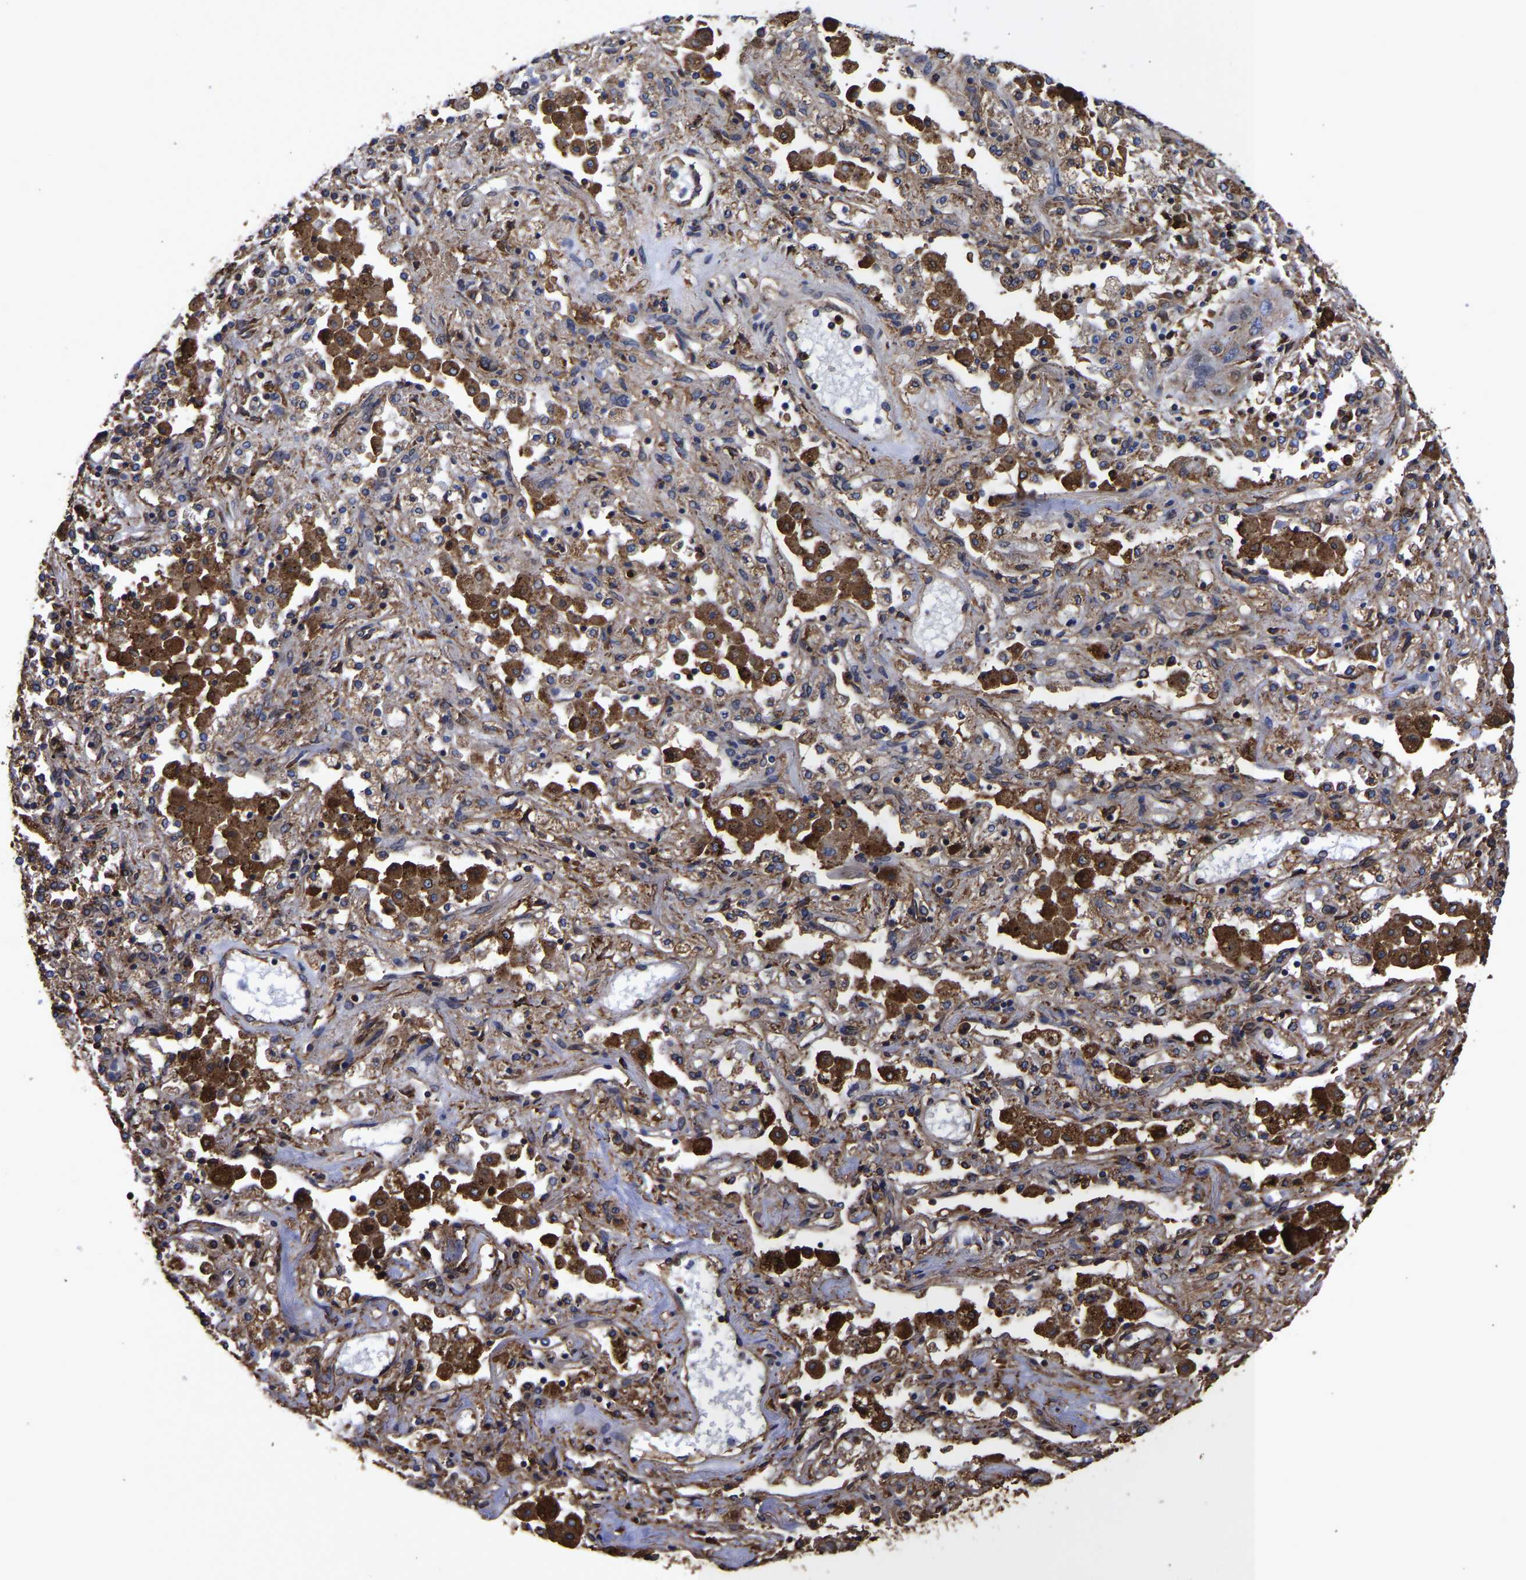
{"staining": {"intensity": "weak", "quantity": "<25%", "location": "cytoplasmic/membranous"}, "tissue": "lung cancer", "cell_type": "Tumor cells", "image_type": "cancer", "snomed": [{"axis": "morphology", "description": "Squamous cell carcinoma, NOS"}, {"axis": "topography", "description": "Lung"}], "caption": "High magnification brightfield microscopy of lung cancer (squamous cell carcinoma) stained with DAB (3,3'-diaminobenzidine) (brown) and counterstained with hematoxylin (blue): tumor cells show no significant expression.", "gene": "LIF", "patient": {"sex": "female", "age": 47}}